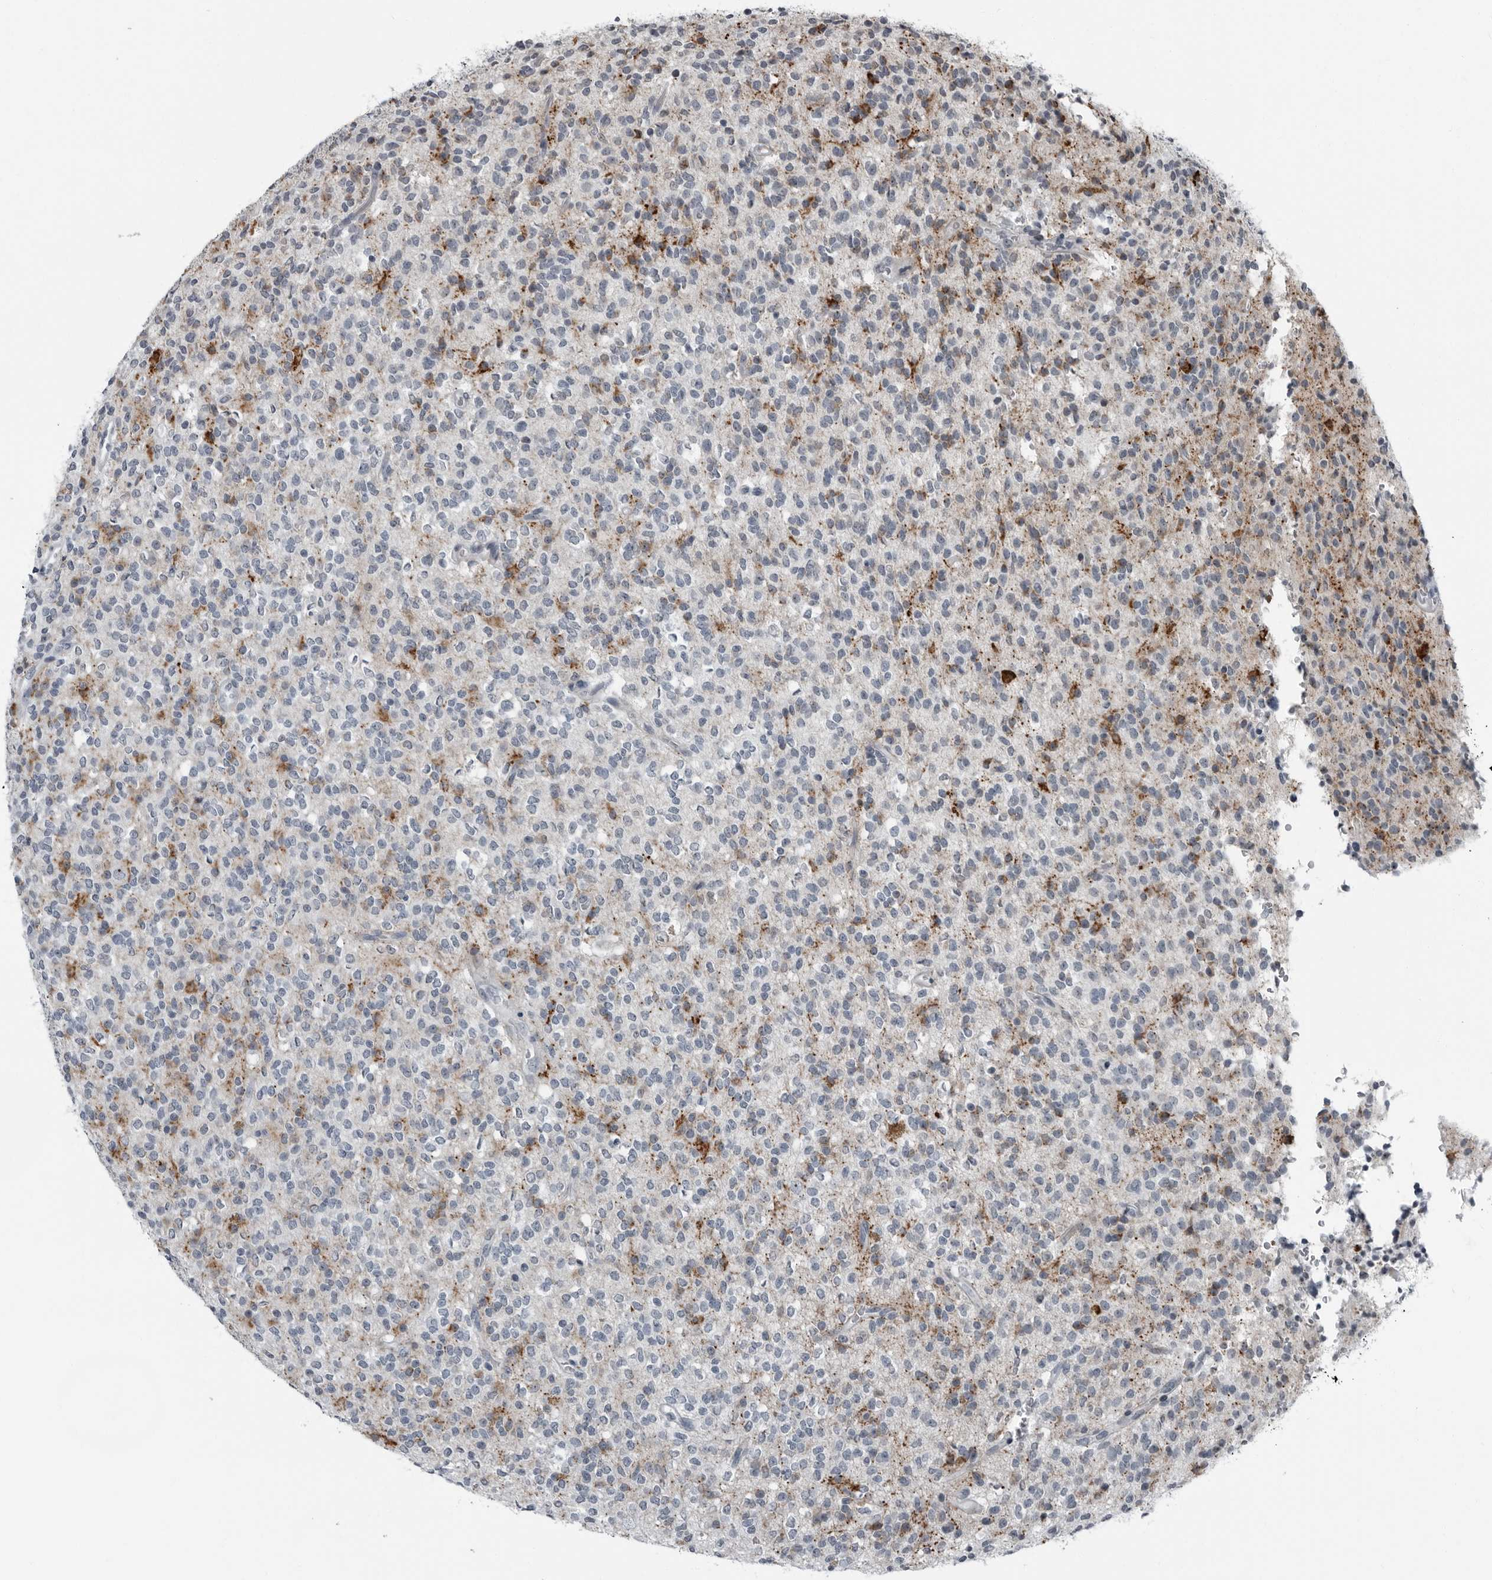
{"staining": {"intensity": "negative", "quantity": "none", "location": "none"}, "tissue": "glioma", "cell_type": "Tumor cells", "image_type": "cancer", "snomed": [{"axis": "morphology", "description": "Glioma, malignant, High grade"}, {"axis": "topography", "description": "Brain"}], "caption": "Malignant high-grade glioma stained for a protein using immunohistochemistry exhibits no staining tumor cells.", "gene": "PDCD11", "patient": {"sex": "male", "age": 34}}